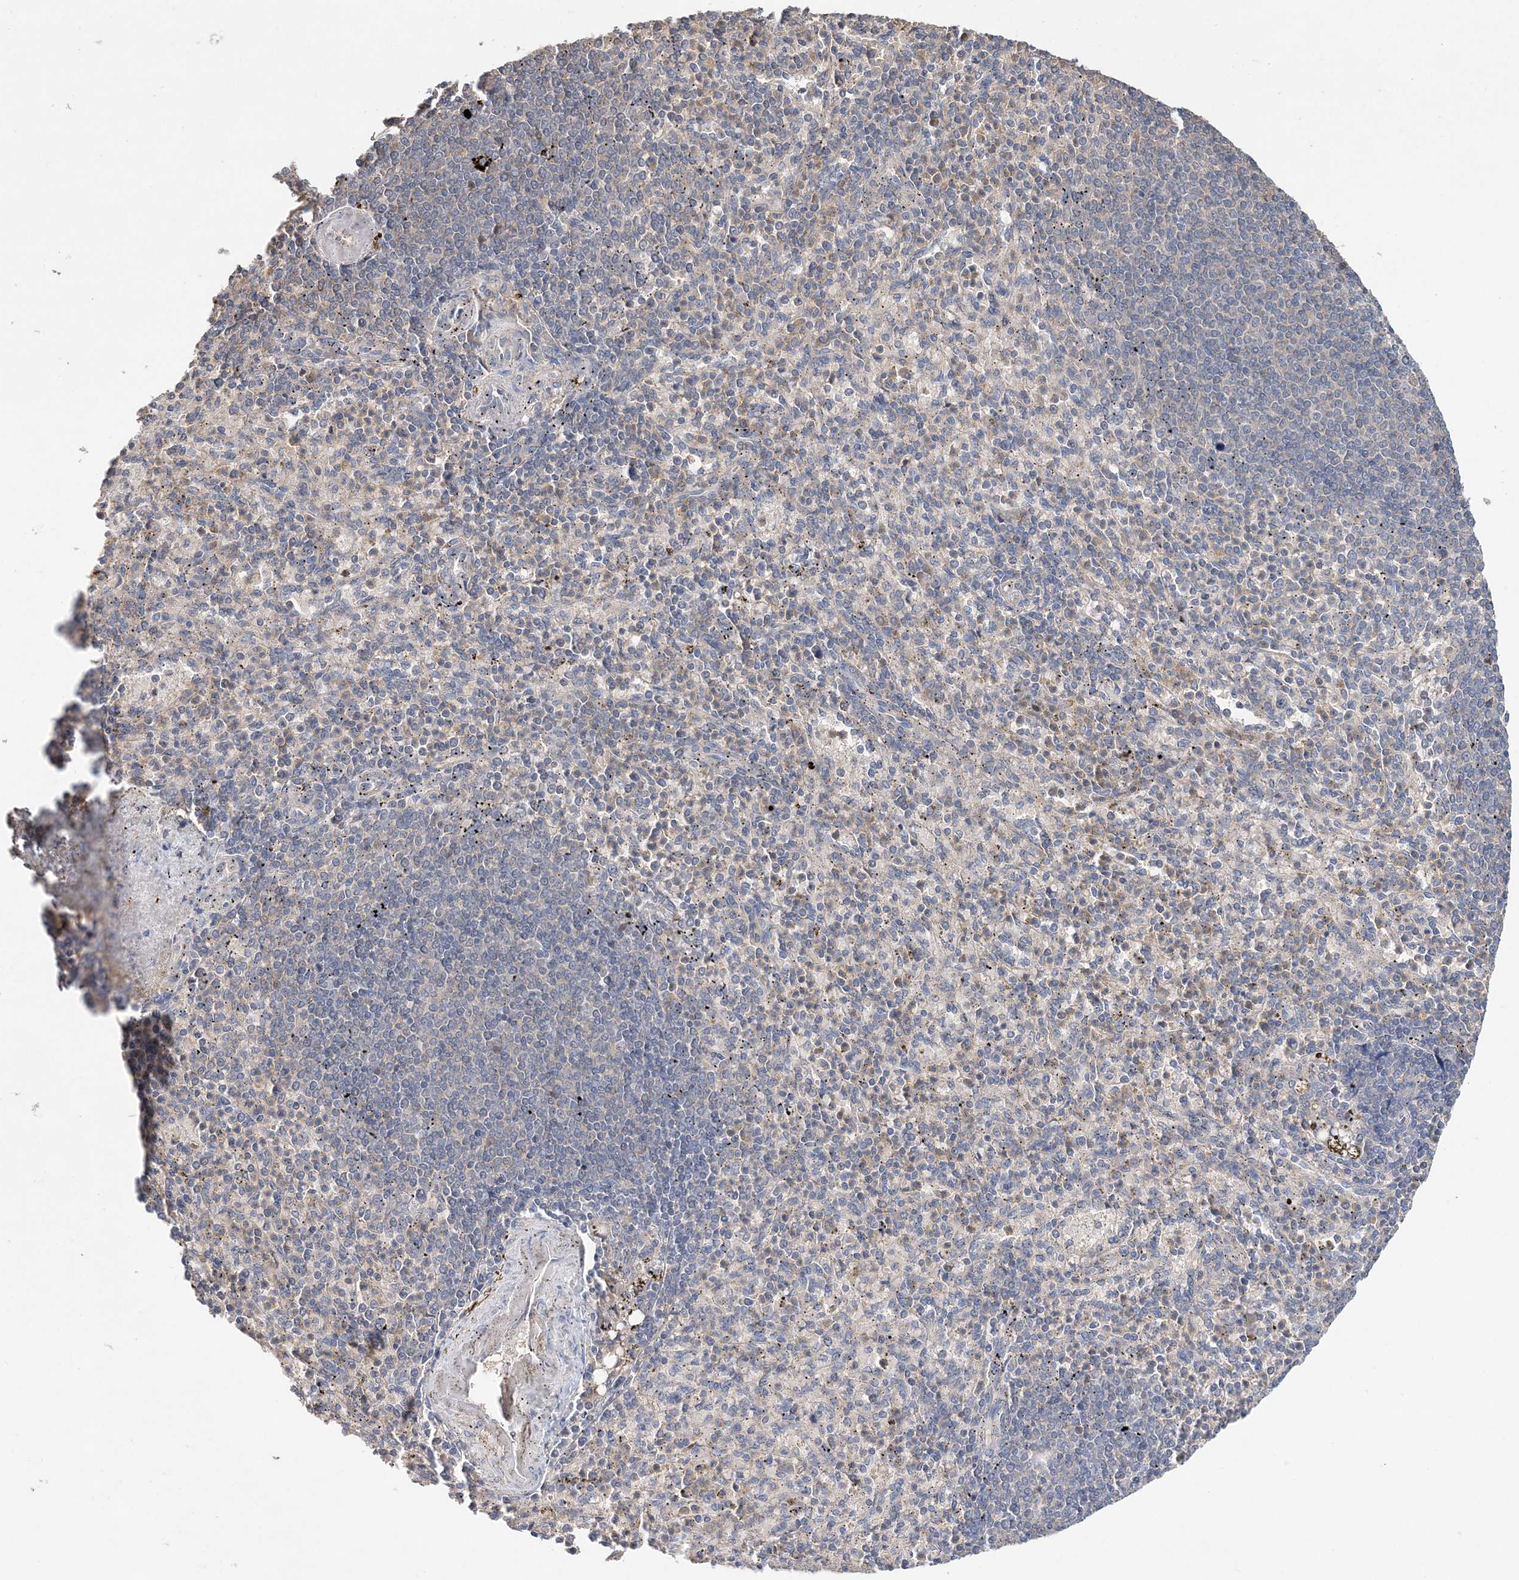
{"staining": {"intensity": "negative", "quantity": "none", "location": "none"}, "tissue": "spleen", "cell_type": "Cells in red pulp", "image_type": "normal", "snomed": [{"axis": "morphology", "description": "Normal tissue, NOS"}, {"axis": "topography", "description": "Spleen"}], "caption": "Protein analysis of benign spleen displays no significant staining in cells in red pulp. (DAB immunohistochemistry visualized using brightfield microscopy, high magnification).", "gene": "SYCP3", "patient": {"sex": "female", "age": 74}}